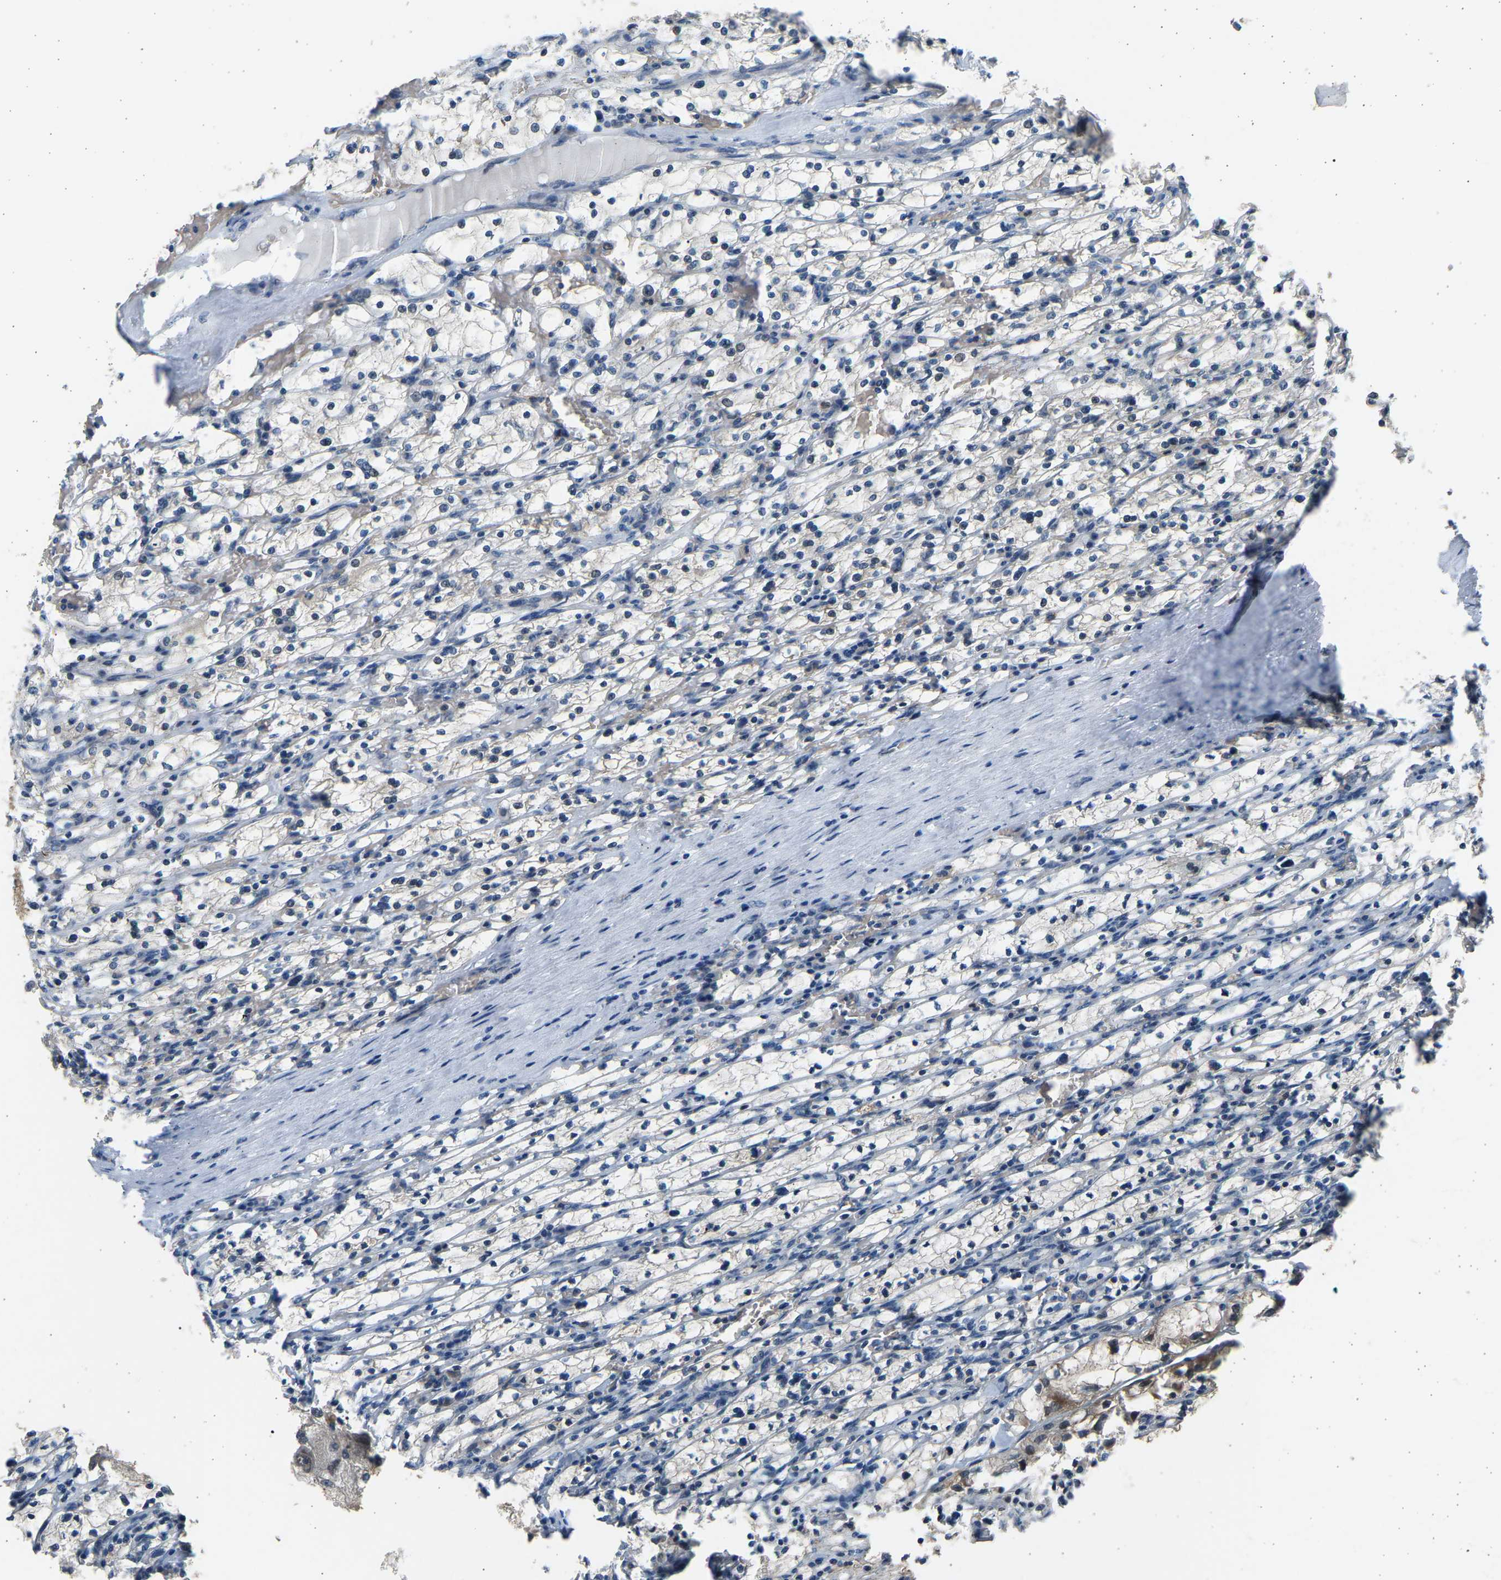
{"staining": {"intensity": "negative", "quantity": "none", "location": "none"}, "tissue": "renal cancer", "cell_type": "Tumor cells", "image_type": "cancer", "snomed": [{"axis": "morphology", "description": "Adenocarcinoma, NOS"}, {"axis": "topography", "description": "Kidney"}], "caption": "Immunohistochemistry (IHC) histopathology image of renal adenocarcinoma stained for a protein (brown), which displays no positivity in tumor cells.", "gene": "BIRC2", "patient": {"sex": "female", "age": 83}}